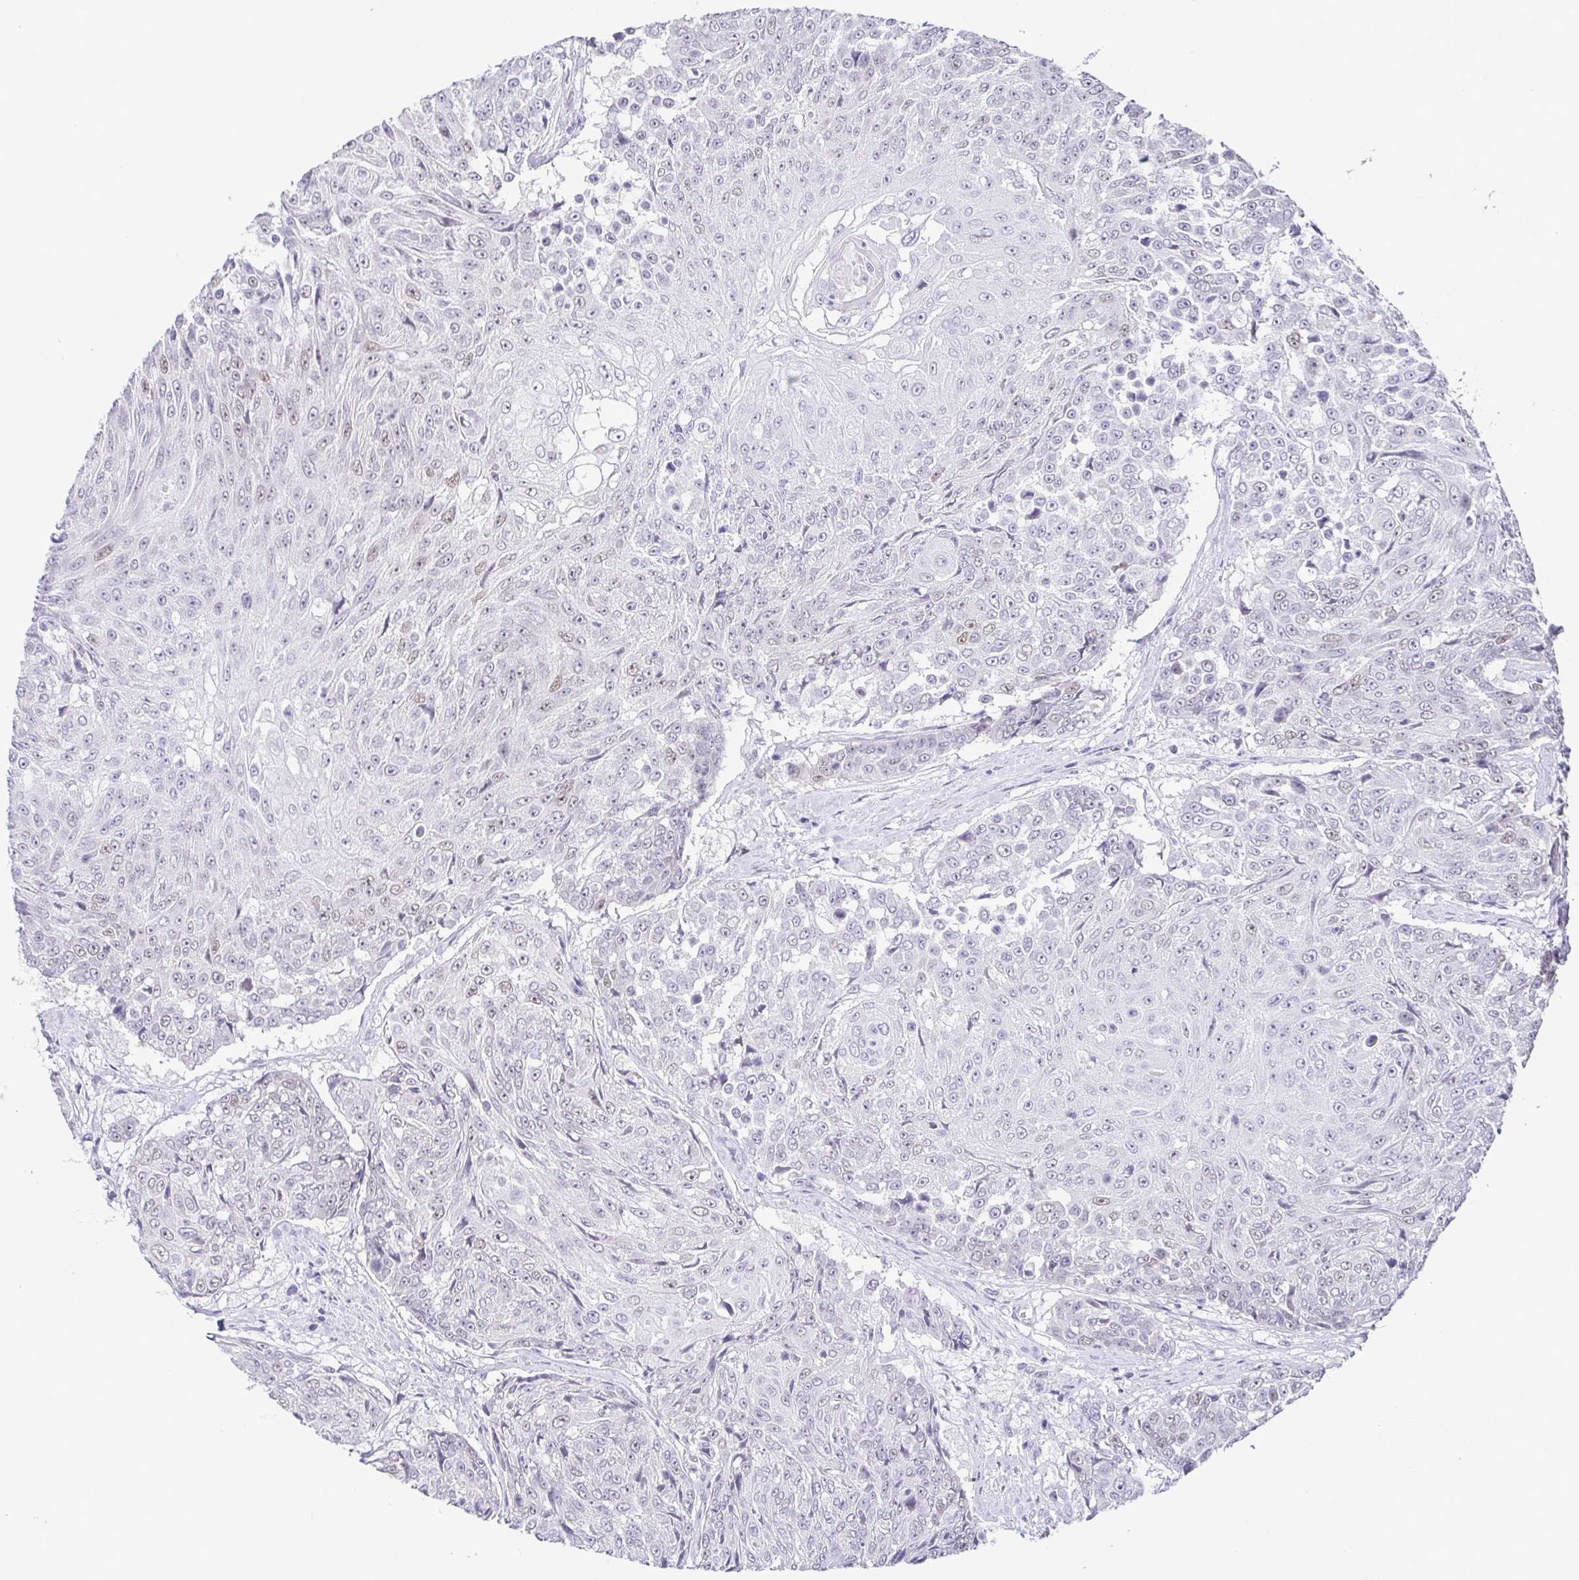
{"staining": {"intensity": "weak", "quantity": "<25%", "location": "nuclear"}, "tissue": "urothelial cancer", "cell_type": "Tumor cells", "image_type": "cancer", "snomed": [{"axis": "morphology", "description": "Urothelial carcinoma, High grade"}, {"axis": "topography", "description": "Urinary bladder"}], "caption": "High power microscopy histopathology image of an IHC photomicrograph of urothelial cancer, revealing no significant expression in tumor cells.", "gene": "TCF3", "patient": {"sex": "female", "age": 63}}